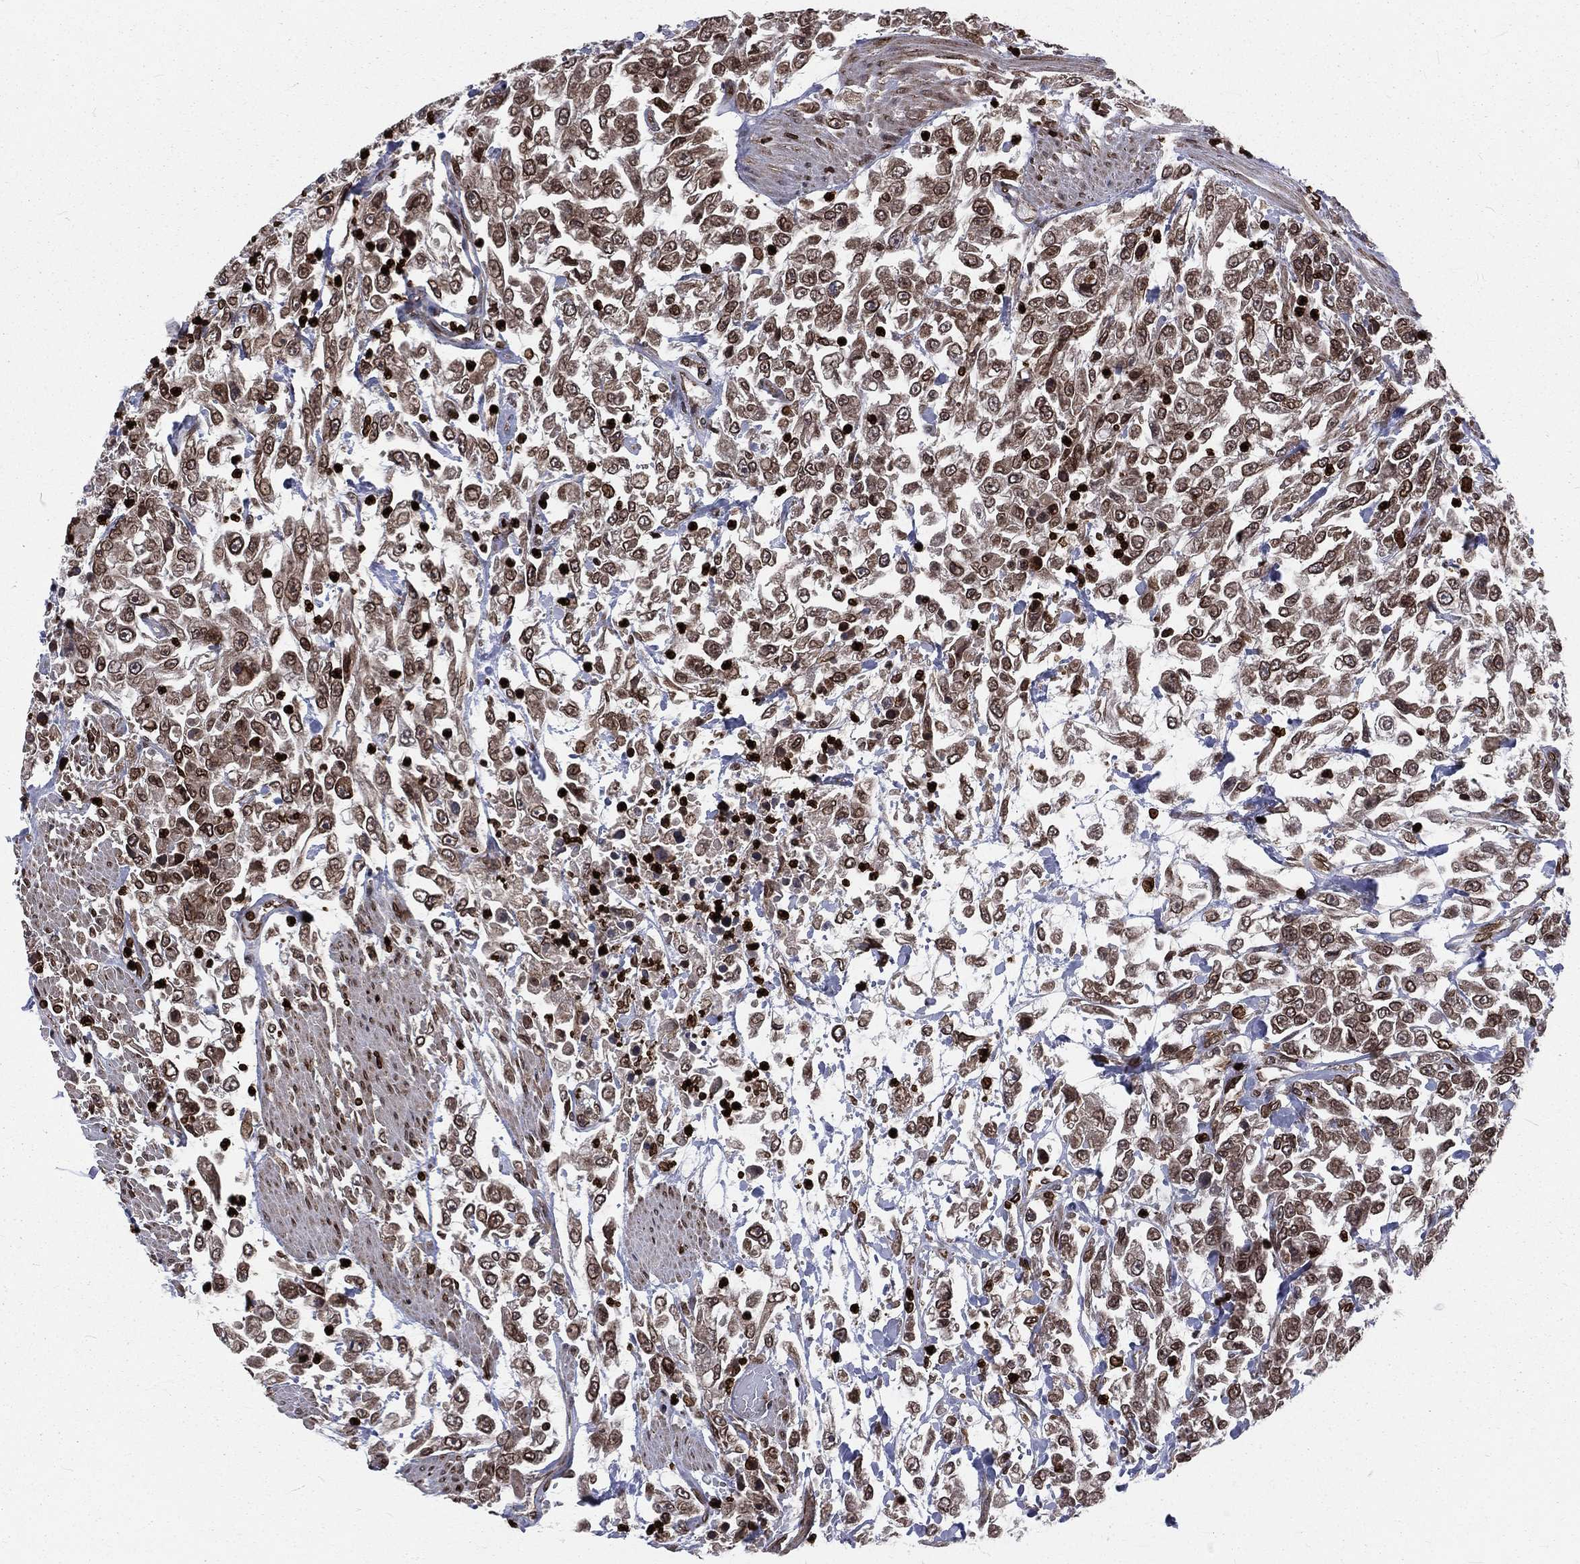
{"staining": {"intensity": "moderate", "quantity": ">75%", "location": "cytoplasmic/membranous,nuclear"}, "tissue": "urothelial cancer", "cell_type": "Tumor cells", "image_type": "cancer", "snomed": [{"axis": "morphology", "description": "Urothelial carcinoma, High grade"}, {"axis": "topography", "description": "Urinary bladder"}], "caption": "Immunohistochemistry (IHC) of urothelial carcinoma (high-grade) shows medium levels of moderate cytoplasmic/membranous and nuclear expression in about >75% of tumor cells.", "gene": "LBR", "patient": {"sex": "male", "age": 46}}